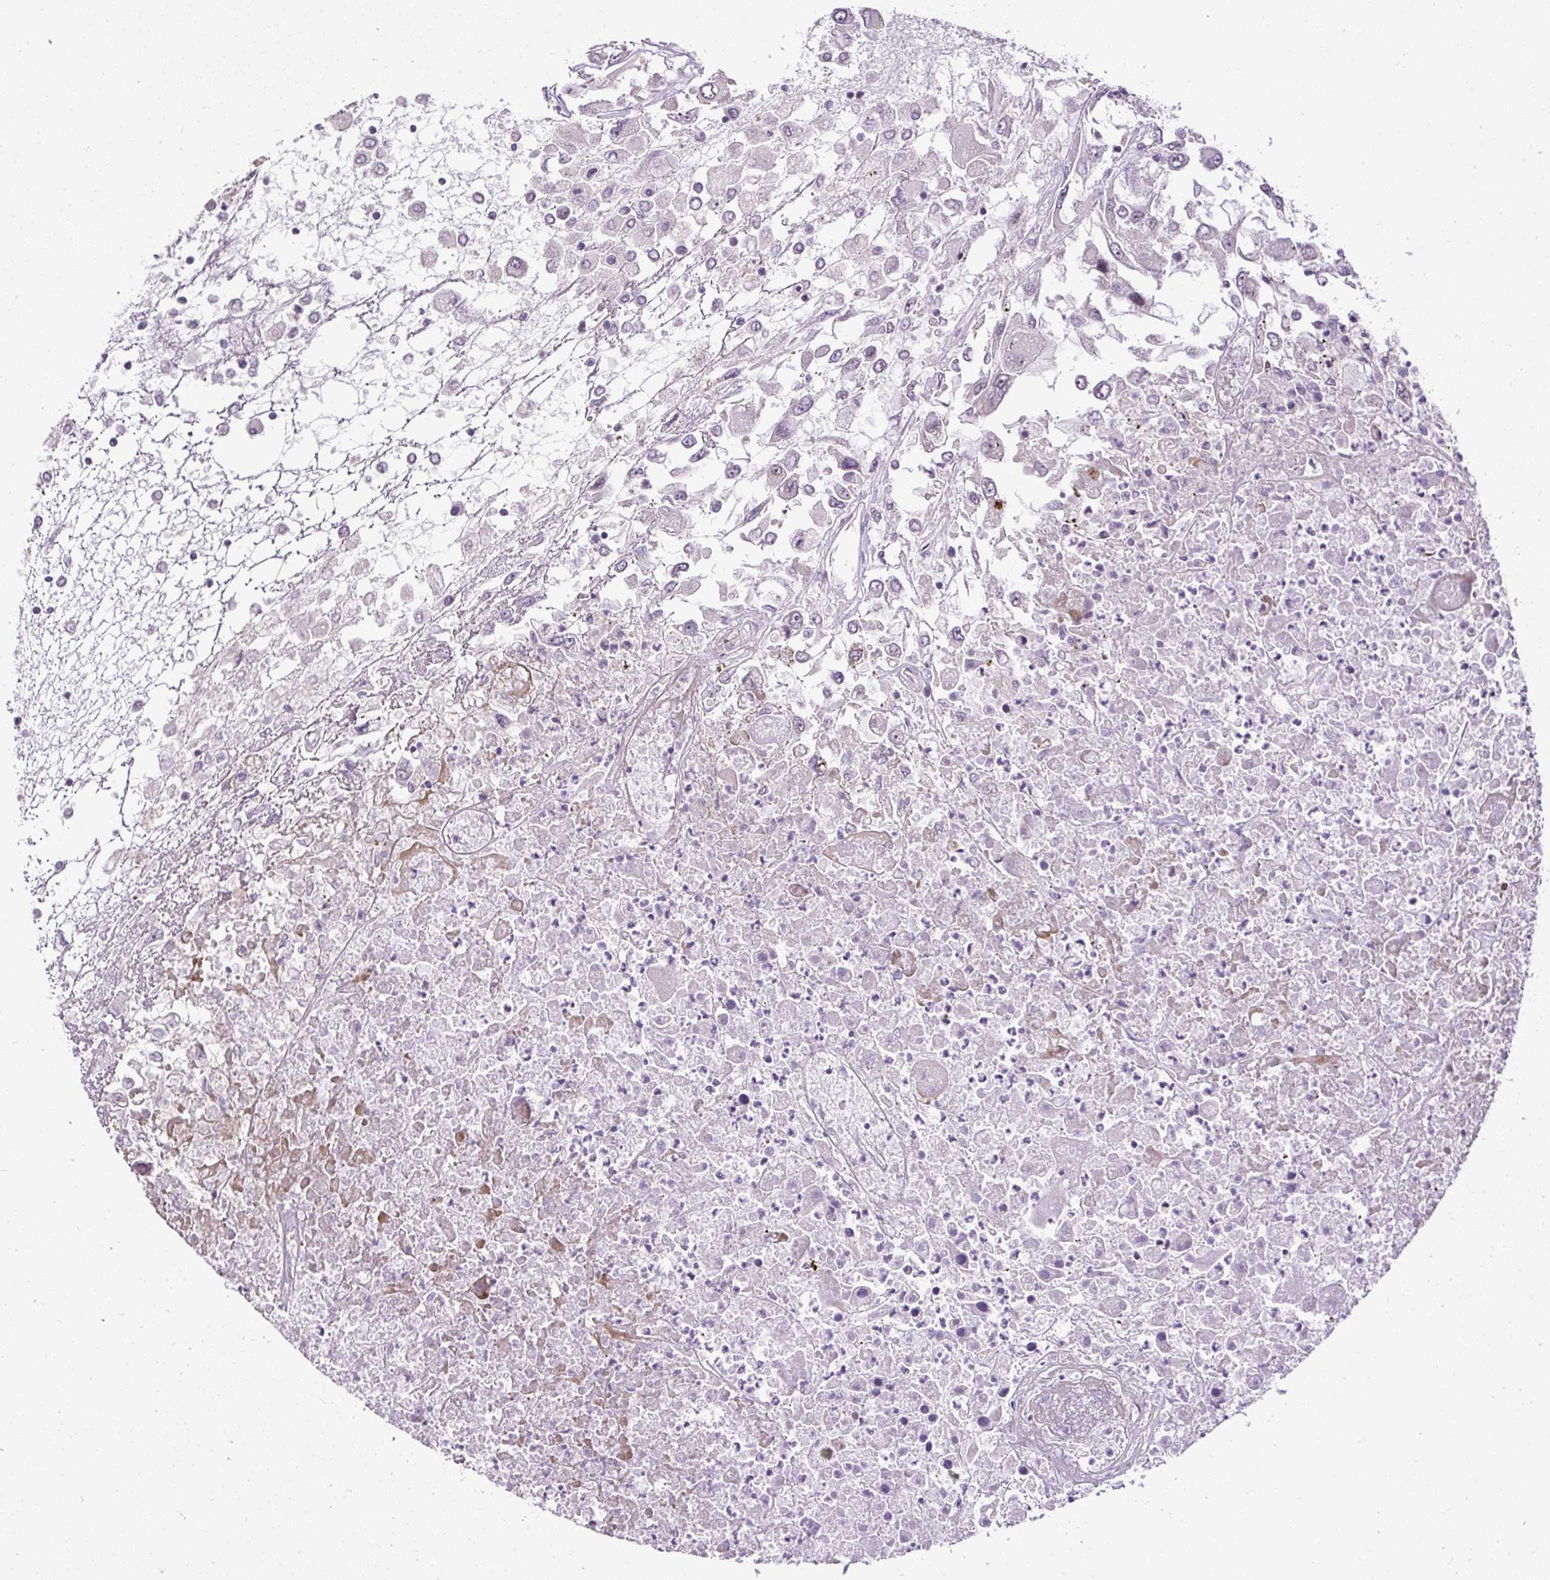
{"staining": {"intensity": "negative", "quantity": "none", "location": "none"}, "tissue": "renal cancer", "cell_type": "Tumor cells", "image_type": "cancer", "snomed": [{"axis": "morphology", "description": "Adenocarcinoma, NOS"}, {"axis": "topography", "description": "Kidney"}], "caption": "Tumor cells are negative for protein expression in human renal cancer.", "gene": "ARHGEF18", "patient": {"sex": "female", "age": 52}}